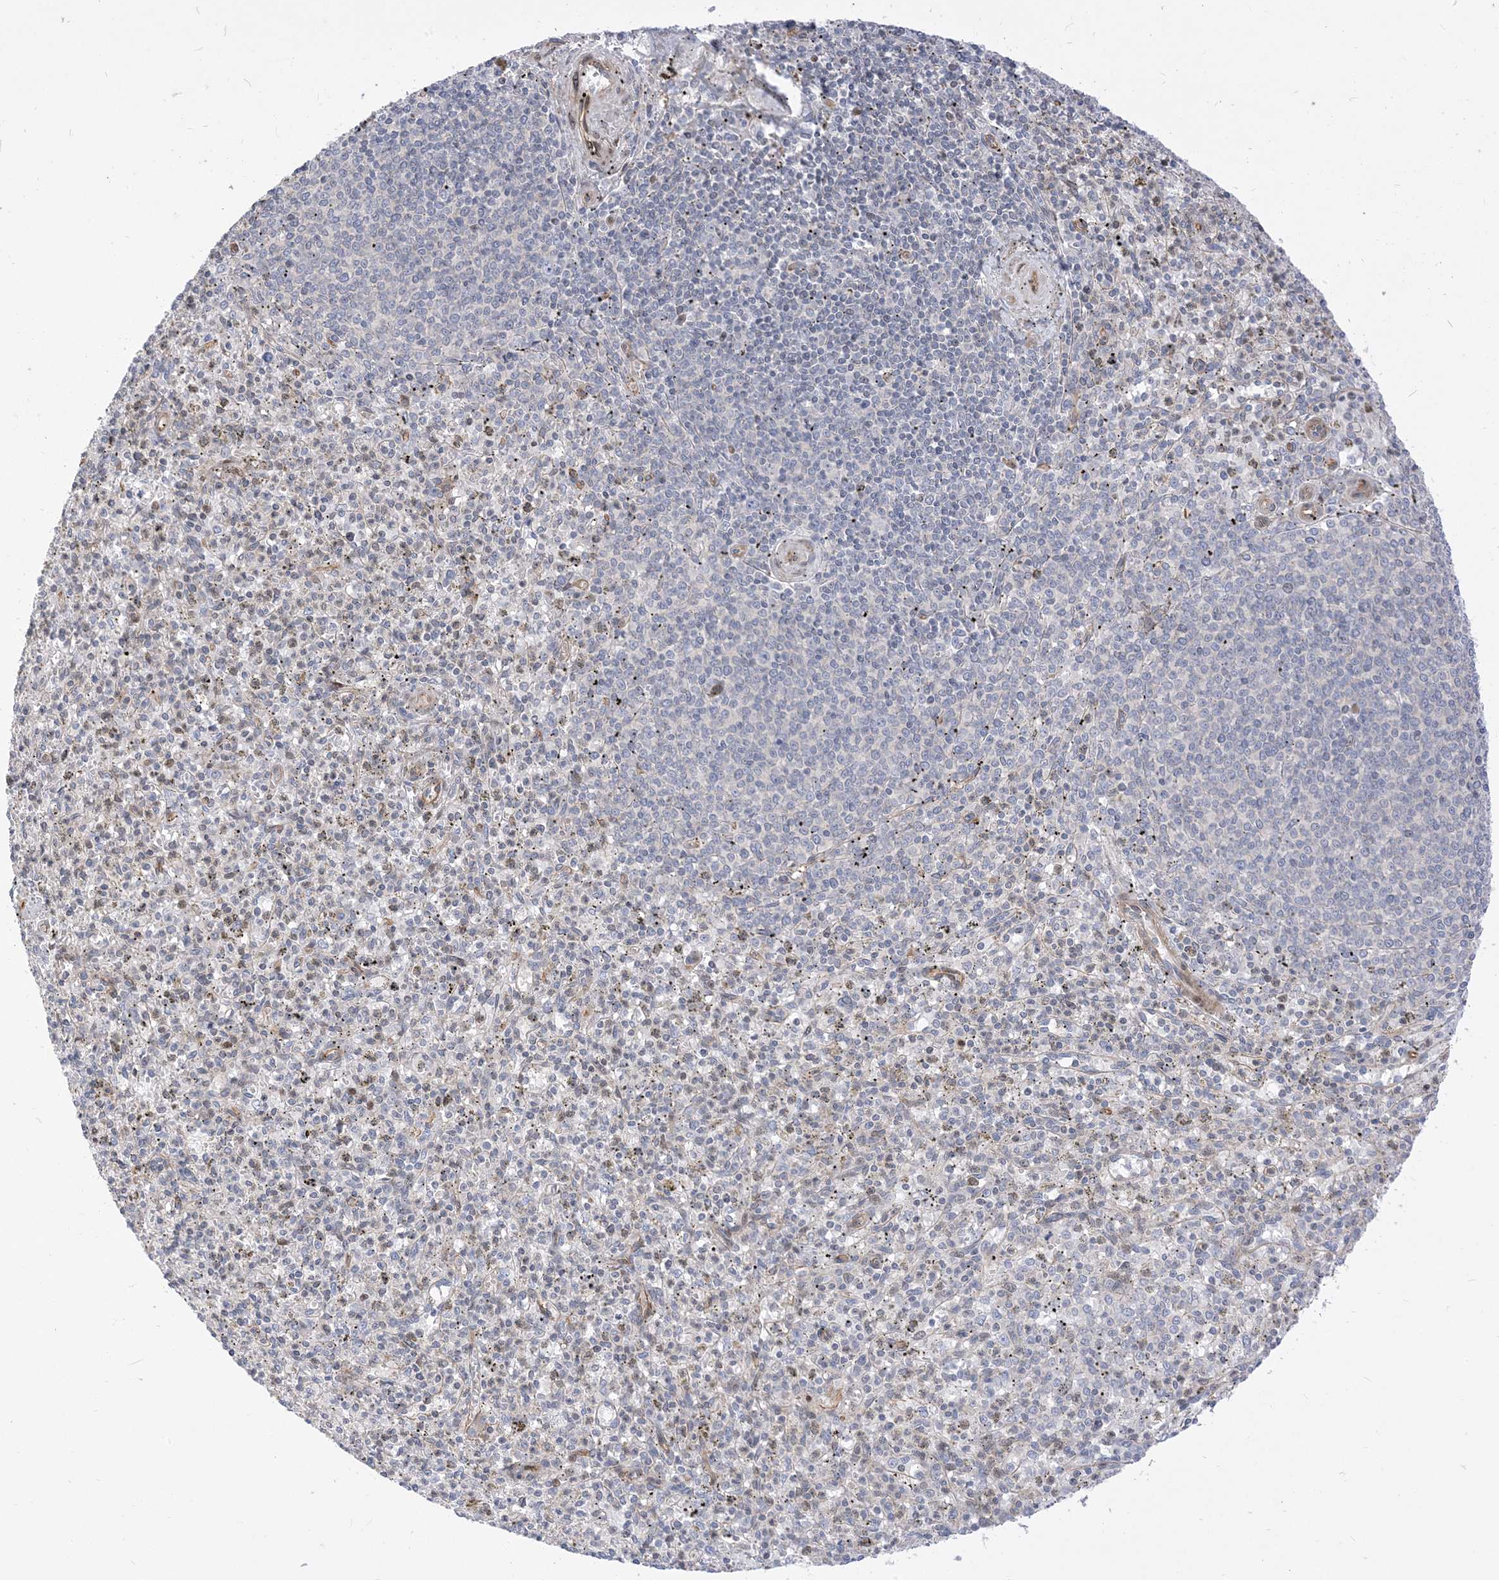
{"staining": {"intensity": "weak", "quantity": "<25%", "location": "cytoplasmic/membranous"}, "tissue": "spleen", "cell_type": "Cells in red pulp", "image_type": "normal", "snomed": [{"axis": "morphology", "description": "Normal tissue, NOS"}, {"axis": "topography", "description": "Spleen"}], "caption": "IHC histopathology image of unremarkable spleen: human spleen stained with DAB demonstrates no significant protein expression in cells in red pulp.", "gene": "TYSND1", "patient": {"sex": "male", "age": 72}}